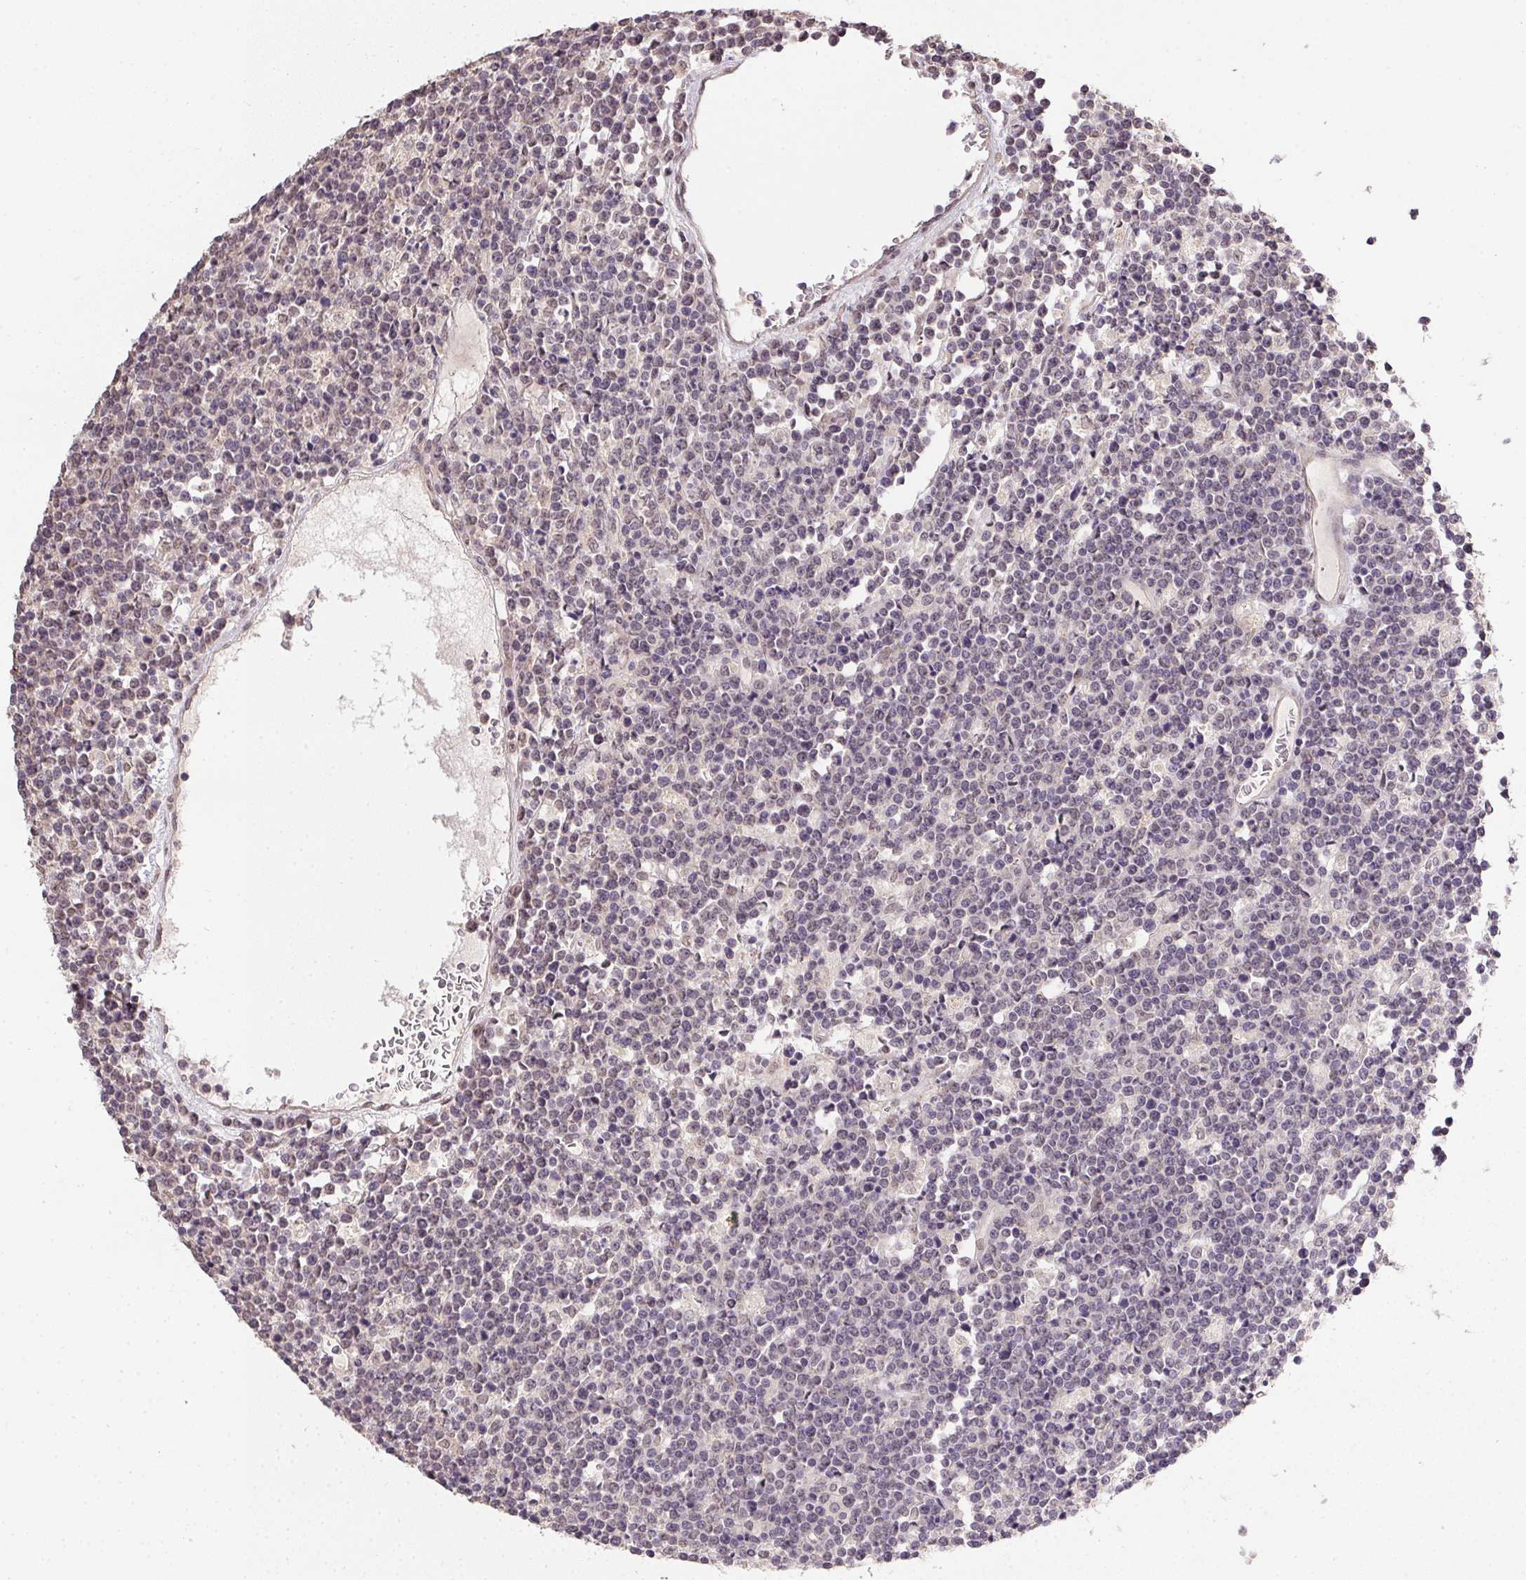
{"staining": {"intensity": "weak", "quantity": "<25%", "location": "cytoplasmic/membranous"}, "tissue": "lymphoma", "cell_type": "Tumor cells", "image_type": "cancer", "snomed": [{"axis": "morphology", "description": "Malignant lymphoma, non-Hodgkin's type, High grade"}, {"axis": "topography", "description": "Ovary"}], "caption": "Immunohistochemistry micrograph of human malignant lymphoma, non-Hodgkin's type (high-grade) stained for a protein (brown), which exhibits no positivity in tumor cells. (Brightfield microscopy of DAB IHC at high magnification).", "gene": "PPP4R4", "patient": {"sex": "female", "age": 56}}